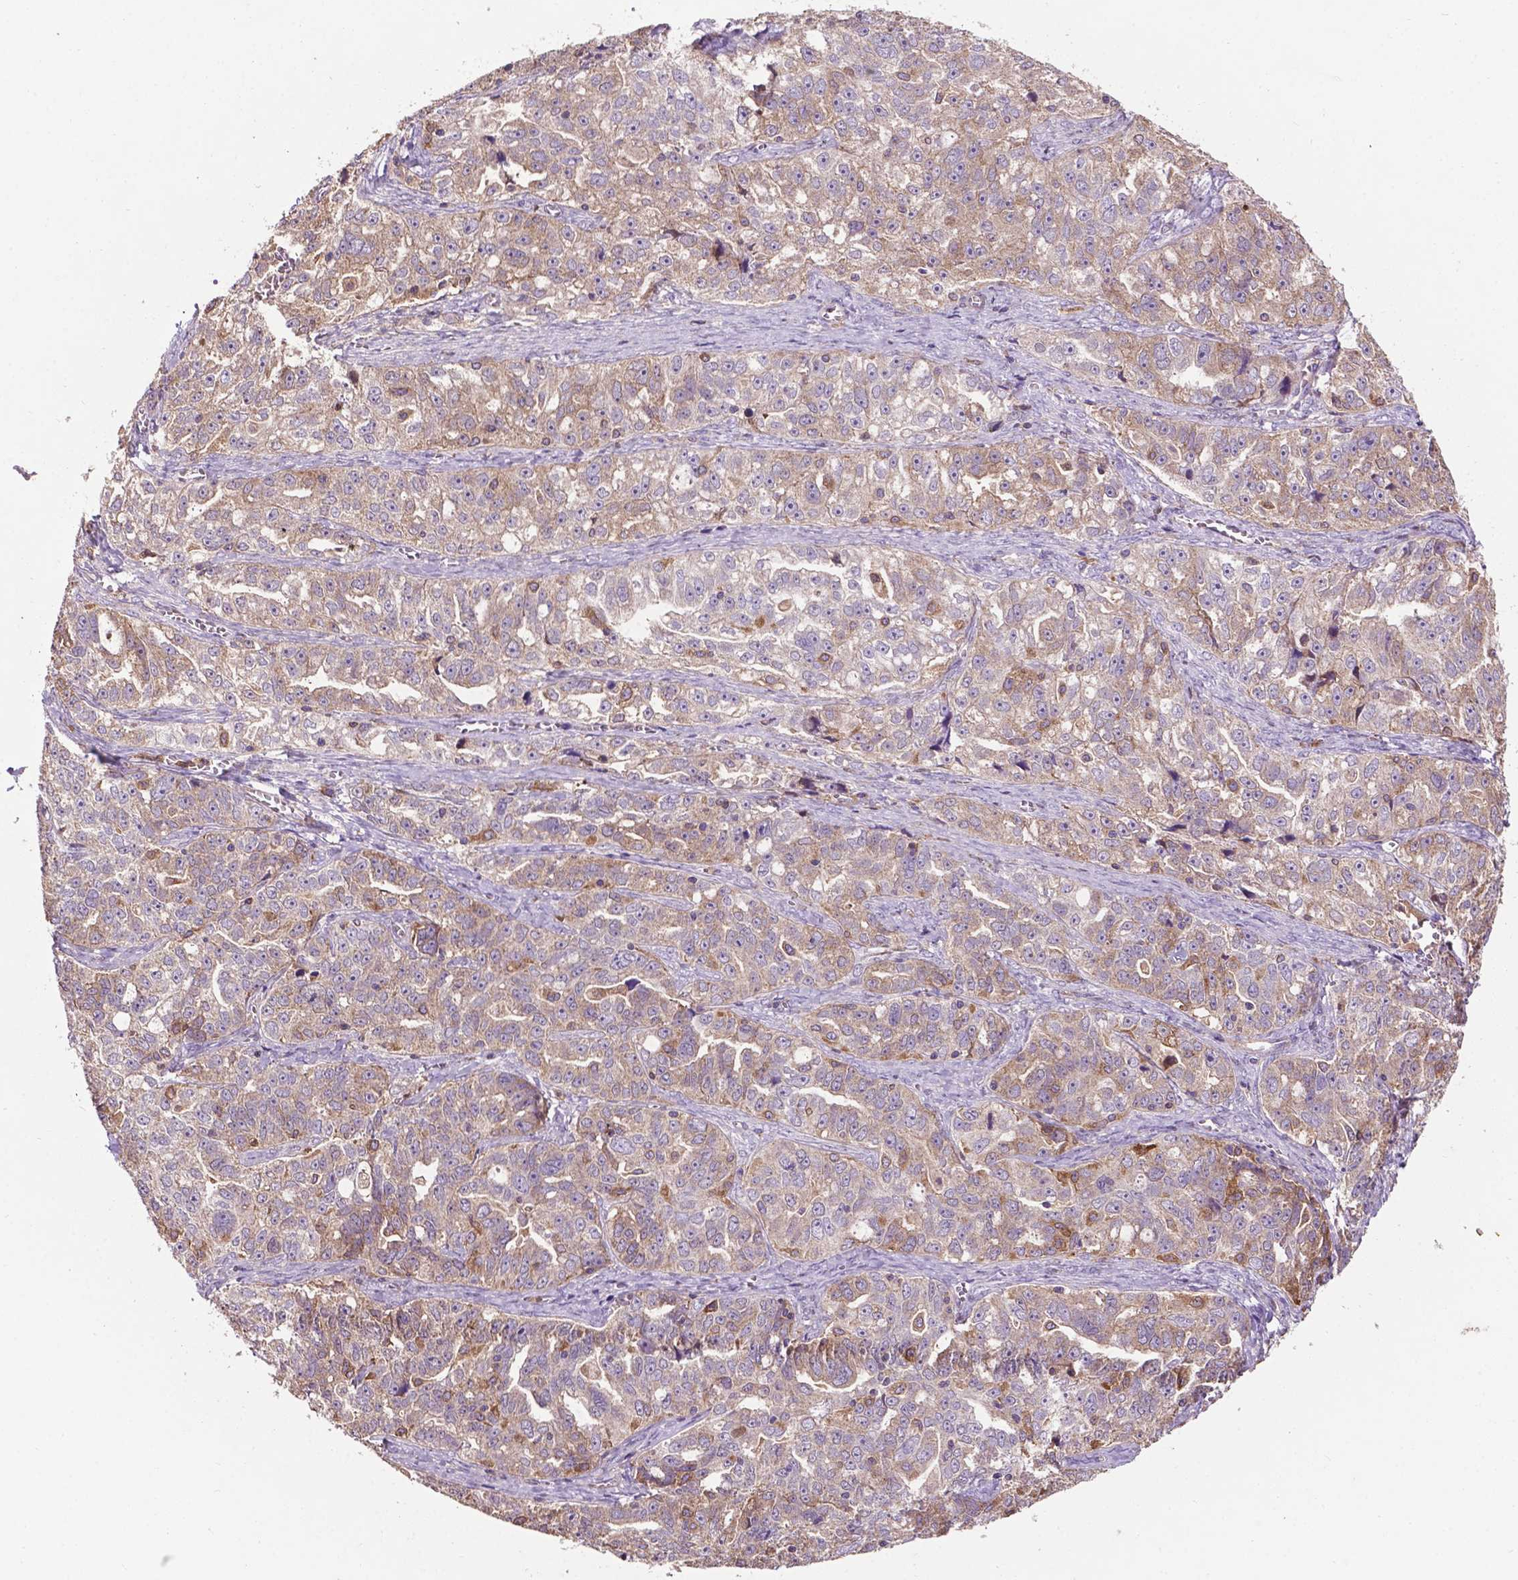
{"staining": {"intensity": "weak", "quantity": "25%-75%", "location": "cytoplasmic/membranous"}, "tissue": "ovarian cancer", "cell_type": "Tumor cells", "image_type": "cancer", "snomed": [{"axis": "morphology", "description": "Cystadenocarcinoma, serous, NOS"}, {"axis": "topography", "description": "Ovary"}], "caption": "The immunohistochemical stain highlights weak cytoplasmic/membranous positivity in tumor cells of ovarian cancer tissue.", "gene": "SMAD3", "patient": {"sex": "female", "age": 51}}